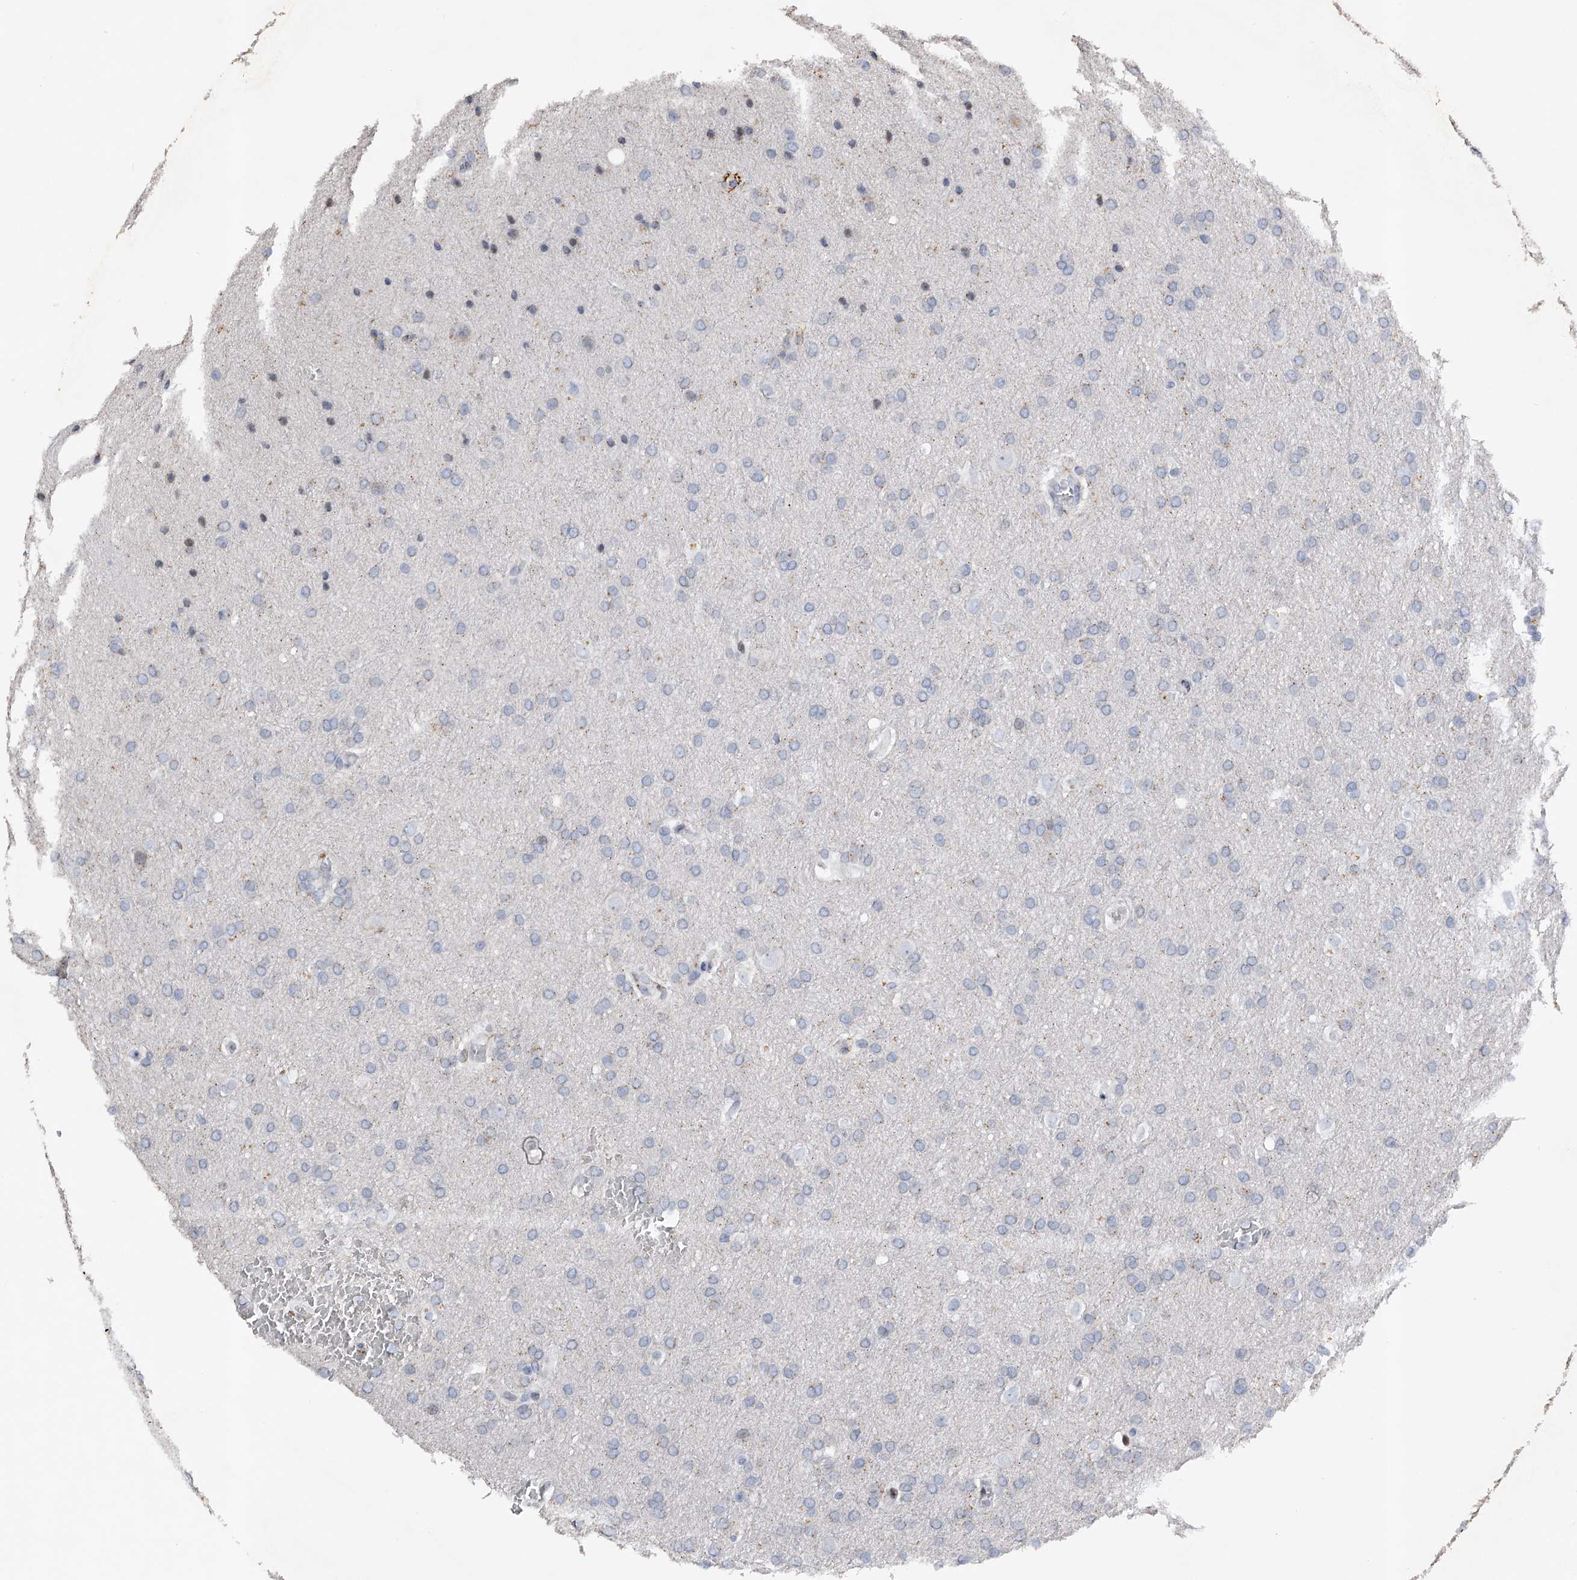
{"staining": {"intensity": "negative", "quantity": "none", "location": "none"}, "tissue": "glioma", "cell_type": "Tumor cells", "image_type": "cancer", "snomed": [{"axis": "morphology", "description": "Glioma, malignant, Low grade"}, {"axis": "topography", "description": "Brain"}], "caption": "Immunohistochemical staining of human low-grade glioma (malignant) shows no significant positivity in tumor cells.", "gene": "RWDD2A", "patient": {"sex": "female", "age": 37}}